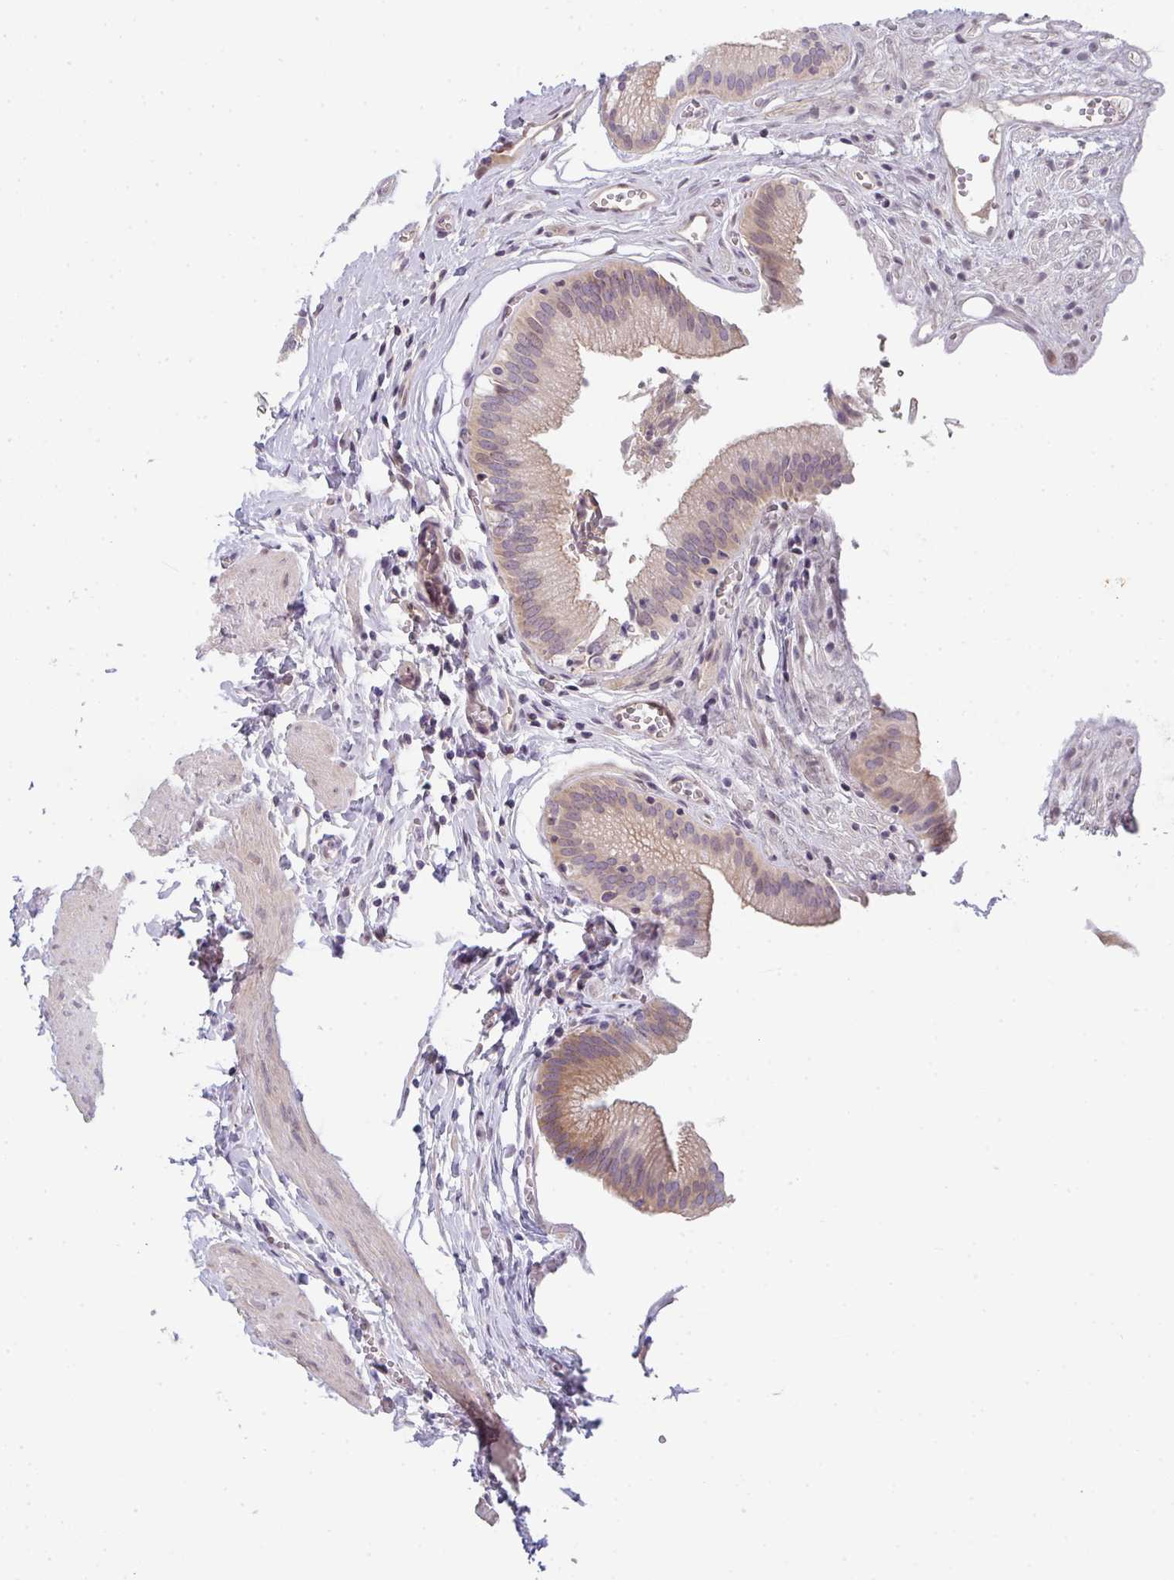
{"staining": {"intensity": "moderate", "quantity": ">75%", "location": "cytoplasmic/membranous"}, "tissue": "gallbladder", "cell_type": "Glandular cells", "image_type": "normal", "snomed": [{"axis": "morphology", "description": "Normal tissue, NOS"}, {"axis": "topography", "description": "Gallbladder"}, {"axis": "topography", "description": "Peripheral nerve tissue"}], "caption": "Human gallbladder stained for a protein (brown) shows moderate cytoplasmic/membranous positive expression in about >75% of glandular cells.", "gene": "TNFRSF10A", "patient": {"sex": "male", "age": 17}}